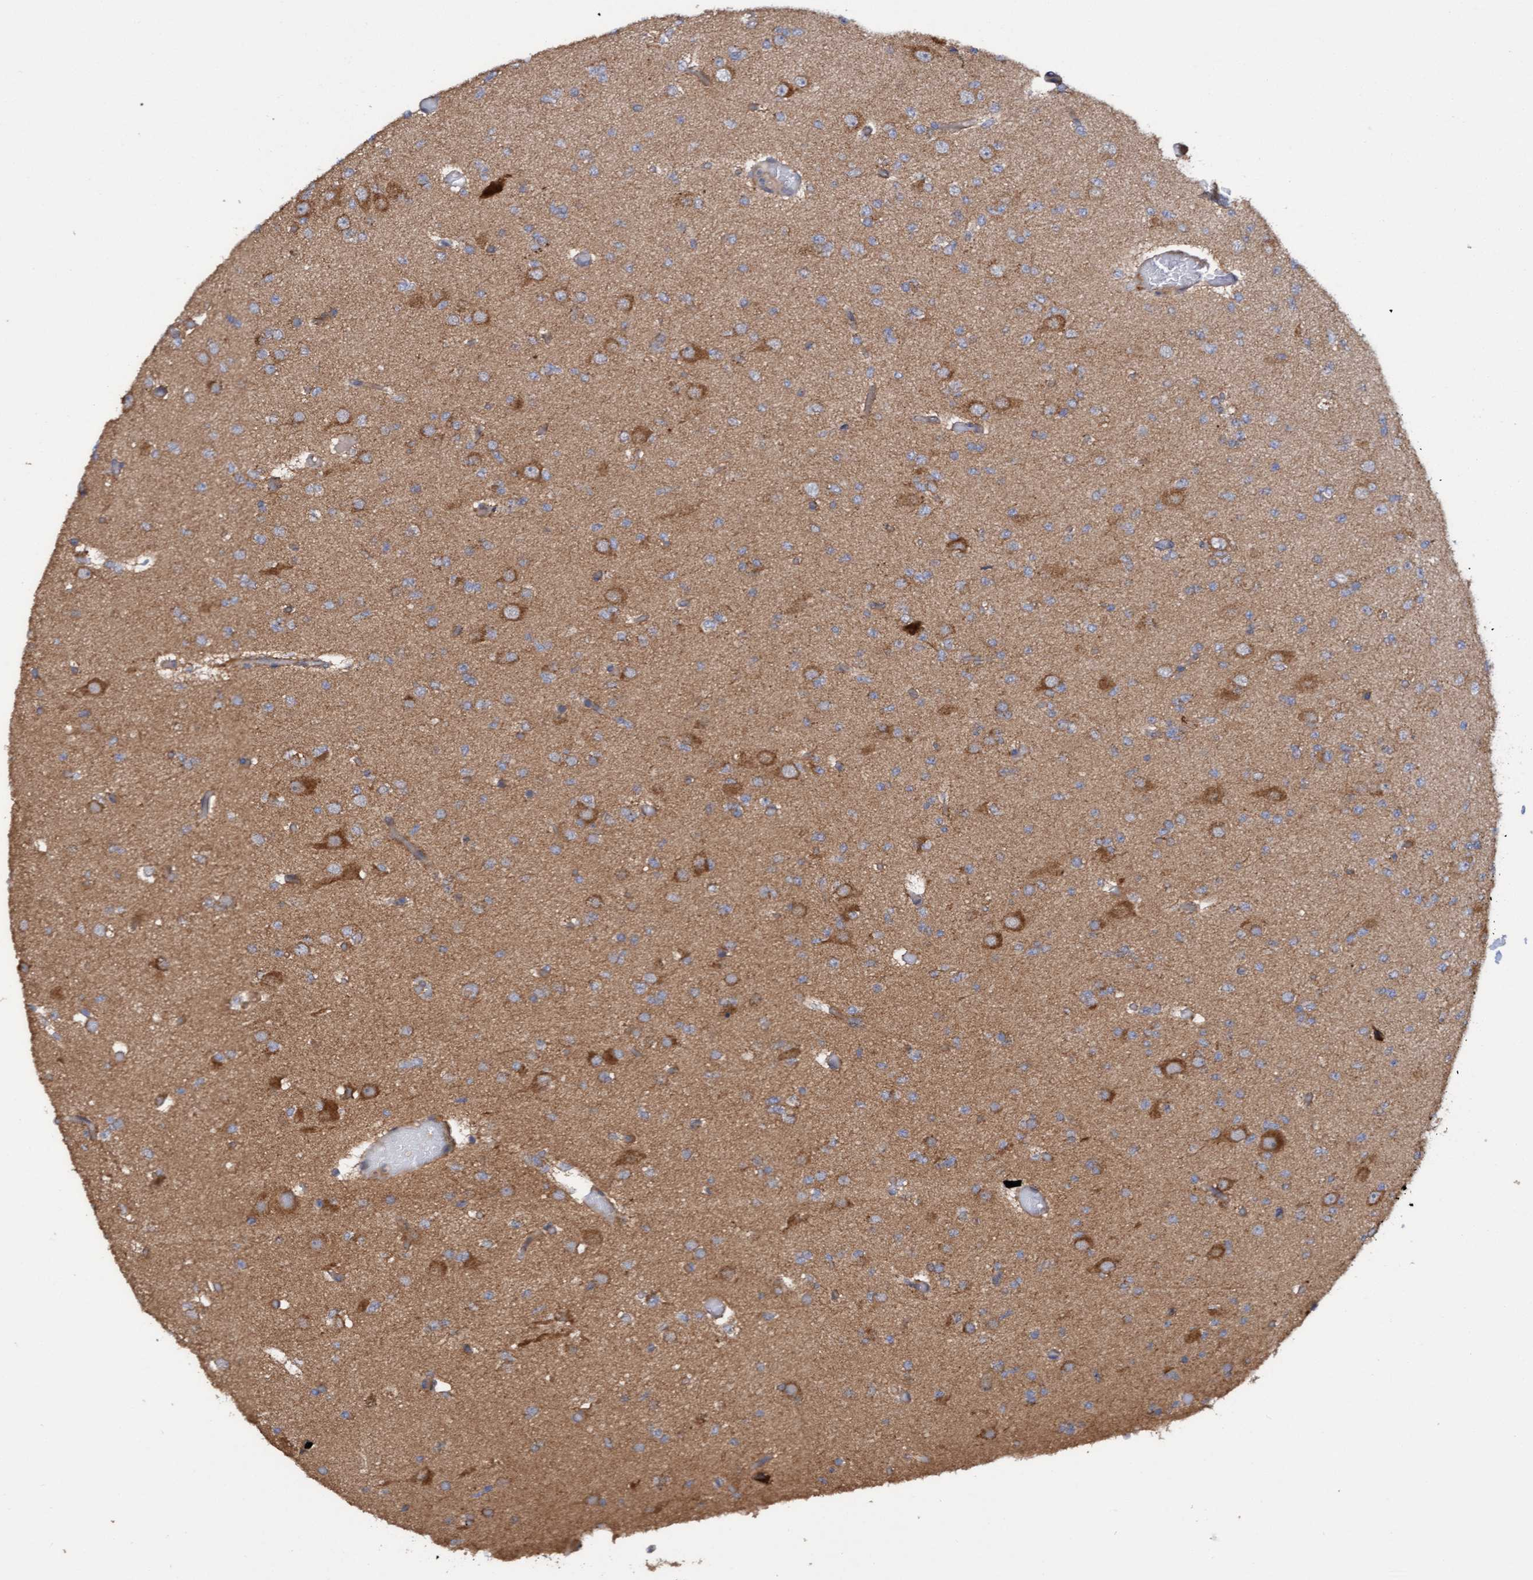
{"staining": {"intensity": "moderate", "quantity": ">75%", "location": "cytoplasmic/membranous"}, "tissue": "glioma", "cell_type": "Tumor cells", "image_type": "cancer", "snomed": [{"axis": "morphology", "description": "Glioma, malignant, Low grade"}, {"axis": "topography", "description": "Brain"}], "caption": "Brown immunohistochemical staining in human glioma displays moderate cytoplasmic/membranous staining in about >75% of tumor cells.", "gene": "ITFG1", "patient": {"sex": "female", "age": 22}}